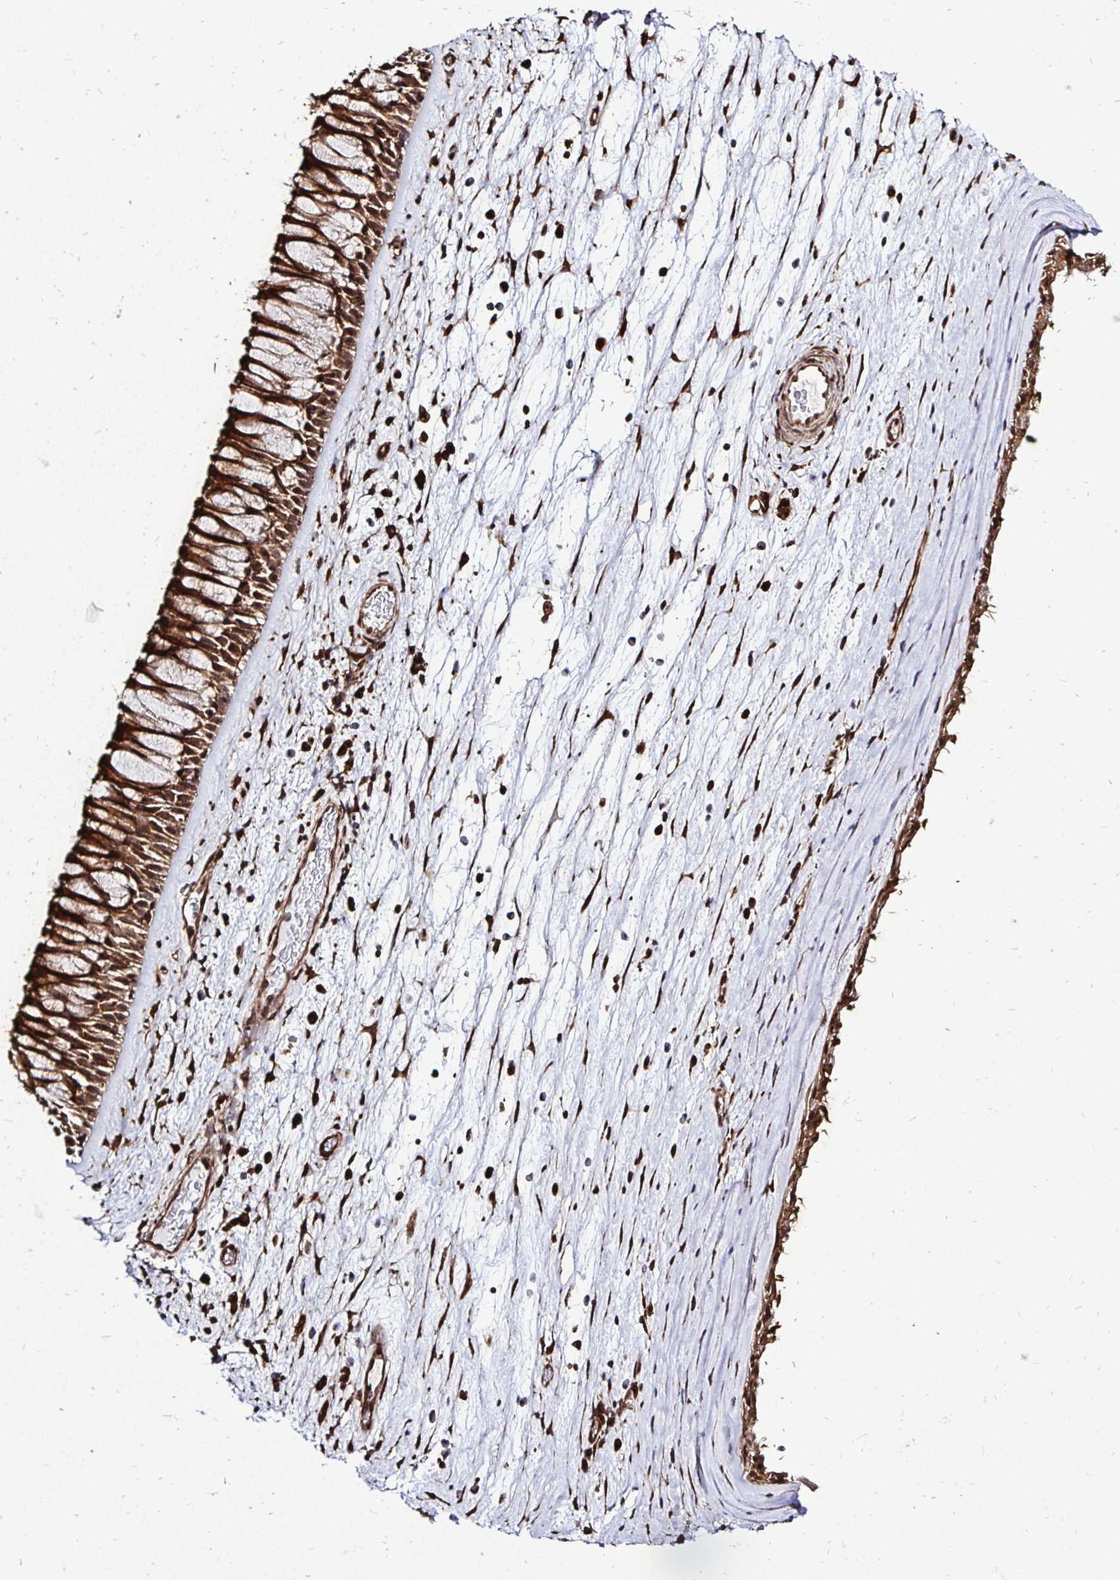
{"staining": {"intensity": "strong", "quantity": ">75%", "location": "cytoplasmic/membranous,nuclear"}, "tissue": "nasopharynx", "cell_type": "Respiratory epithelial cells", "image_type": "normal", "snomed": [{"axis": "morphology", "description": "Normal tissue, NOS"}, {"axis": "topography", "description": "Nasopharynx"}], "caption": "Protein staining by IHC shows strong cytoplasmic/membranous,nuclear positivity in about >75% of respiratory epithelial cells in benign nasopharynx.", "gene": "FMR1", "patient": {"sex": "male", "age": 74}}